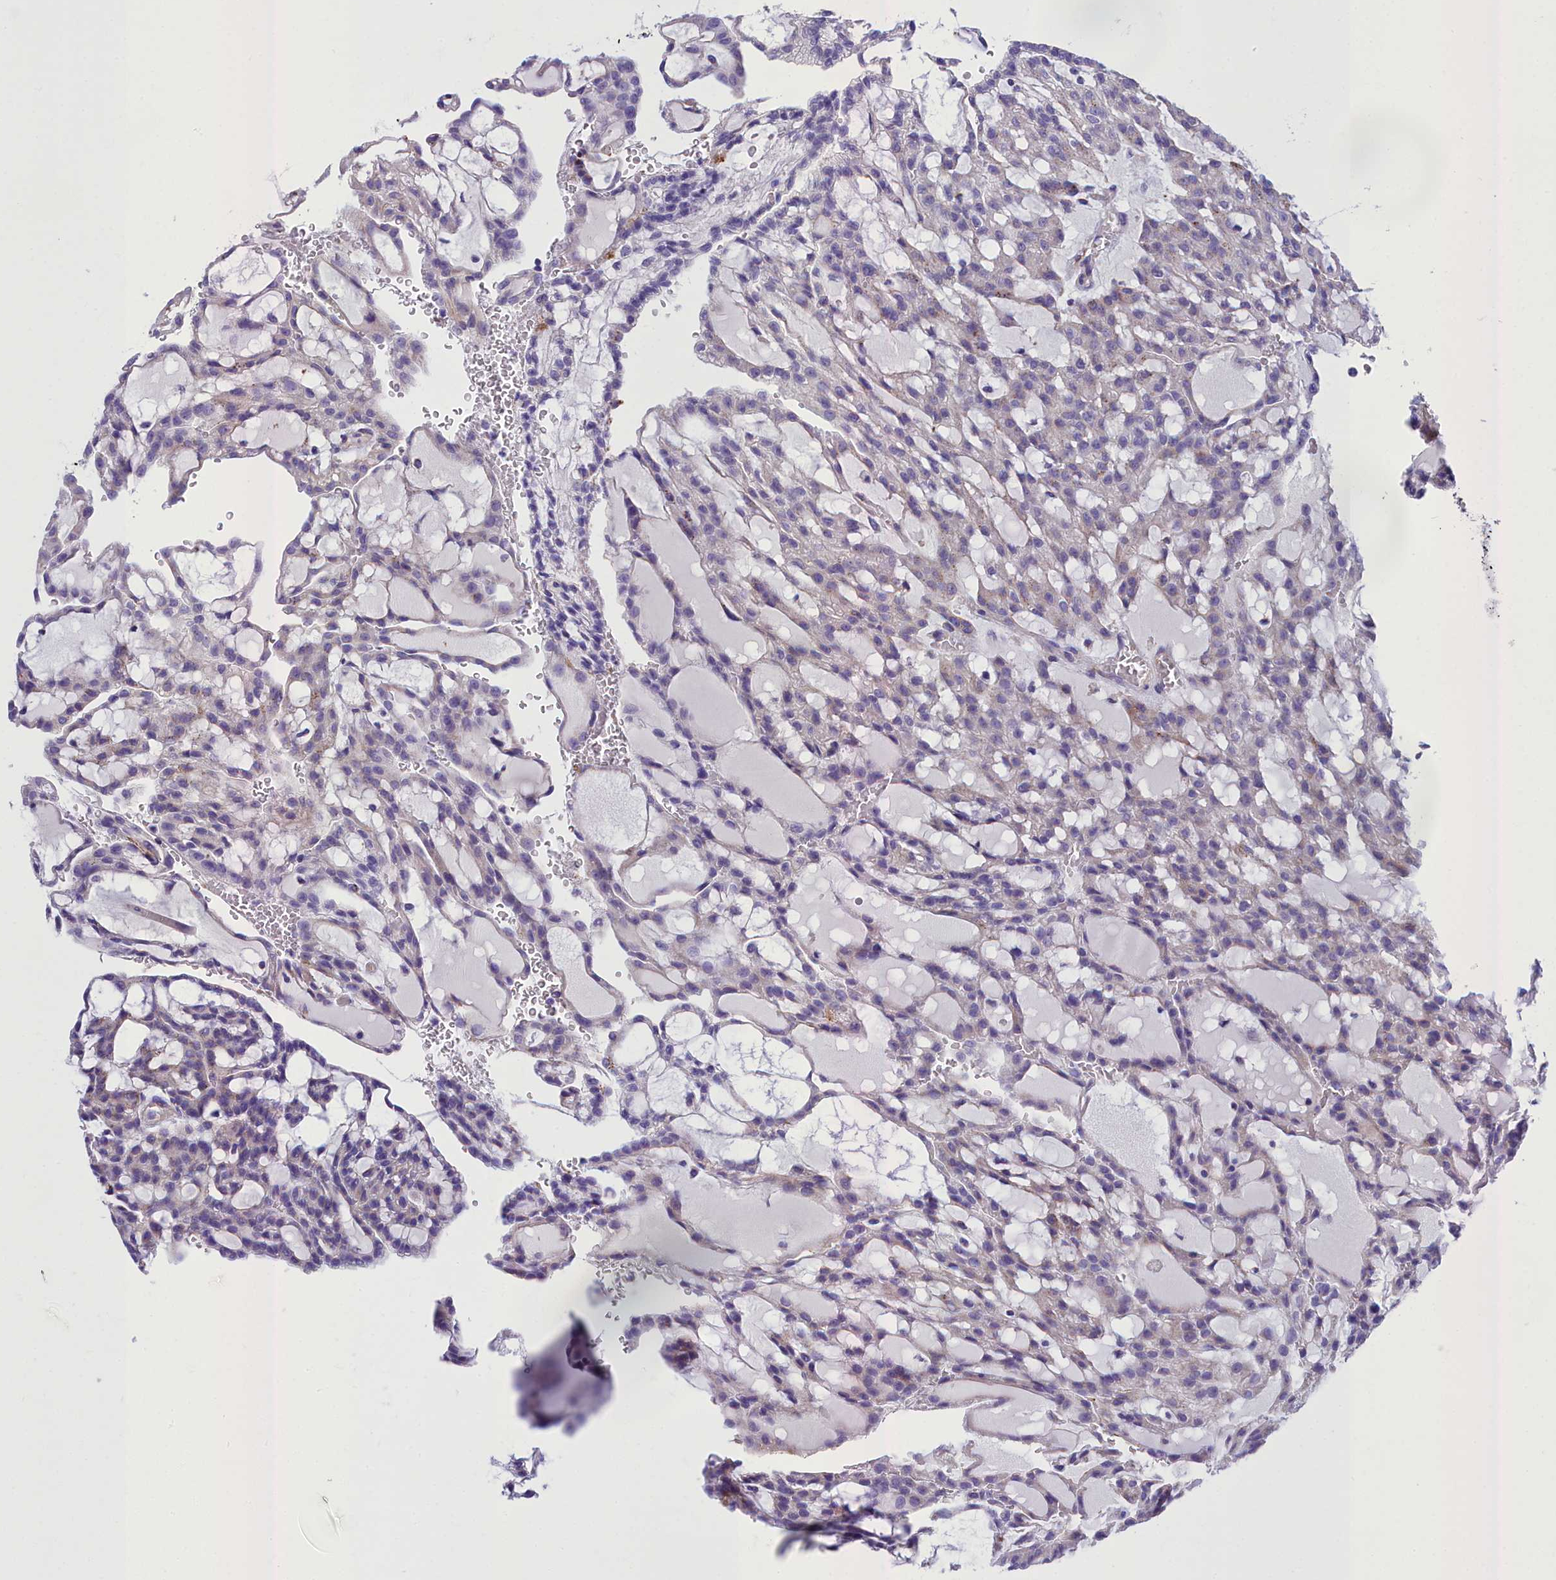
{"staining": {"intensity": "weak", "quantity": "<25%", "location": "cytoplasmic/membranous"}, "tissue": "renal cancer", "cell_type": "Tumor cells", "image_type": "cancer", "snomed": [{"axis": "morphology", "description": "Adenocarcinoma, NOS"}, {"axis": "topography", "description": "Kidney"}], "caption": "Image shows no significant protein positivity in tumor cells of renal adenocarcinoma.", "gene": "GFRA1", "patient": {"sex": "male", "age": 63}}